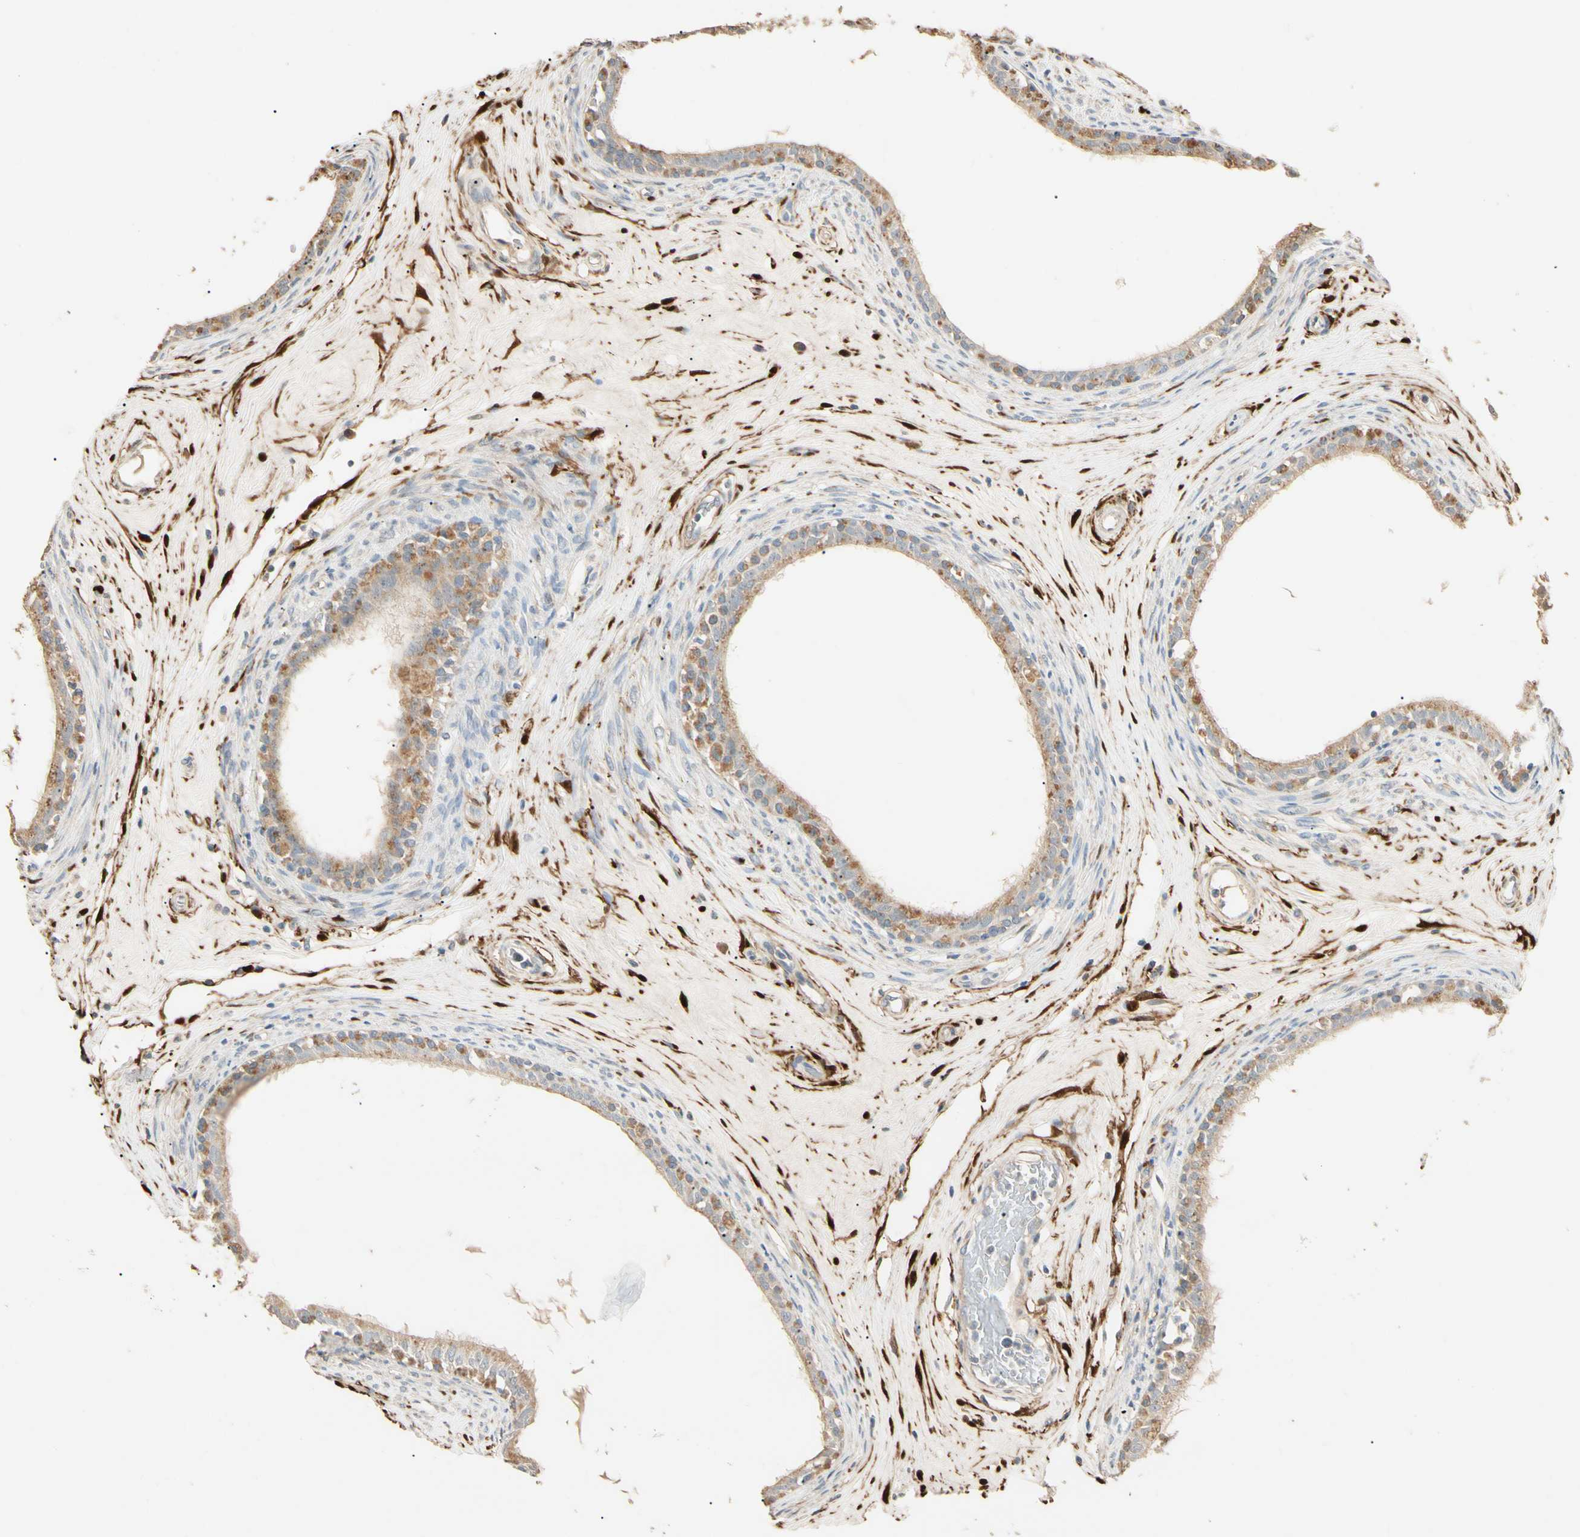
{"staining": {"intensity": "weak", "quantity": ">75%", "location": "cytoplasmic/membranous"}, "tissue": "epididymis", "cell_type": "Glandular cells", "image_type": "normal", "snomed": [{"axis": "morphology", "description": "Normal tissue, NOS"}, {"axis": "morphology", "description": "Inflammation, NOS"}, {"axis": "topography", "description": "Epididymis"}], "caption": "DAB immunohistochemical staining of benign epididymis exhibits weak cytoplasmic/membranous protein expression in approximately >75% of glandular cells. (brown staining indicates protein expression, while blue staining denotes nuclei).", "gene": "GNE", "patient": {"sex": "male", "age": 84}}